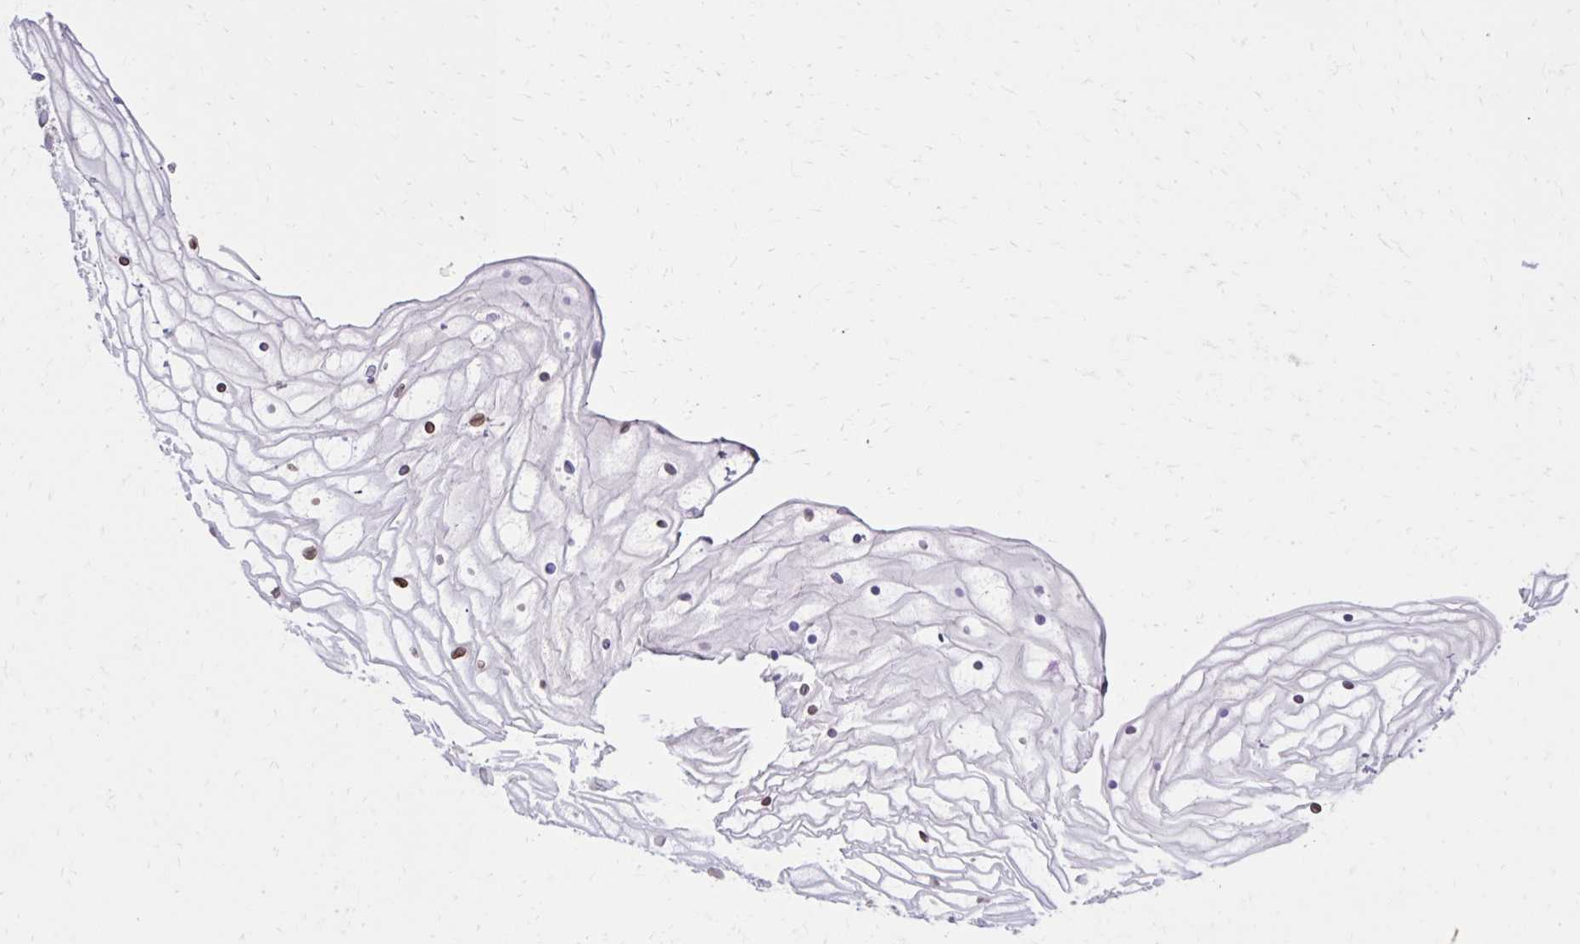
{"staining": {"intensity": "weak", "quantity": "25%-75%", "location": "cytoplasmic/membranous"}, "tissue": "vagina", "cell_type": "Squamous epithelial cells", "image_type": "normal", "snomed": [{"axis": "morphology", "description": "Normal tissue, NOS"}, {"axis": "topography", "description": "Vagina"}], "caption": "Vagina stained for a protein (brown) demonstrates weak cytoplasmic/membranous positive positivity in approximately 25%-75% of squamous epithelial cells.", "gene": "FAM166C", "patient": {"sex": "female", "age": 56}}